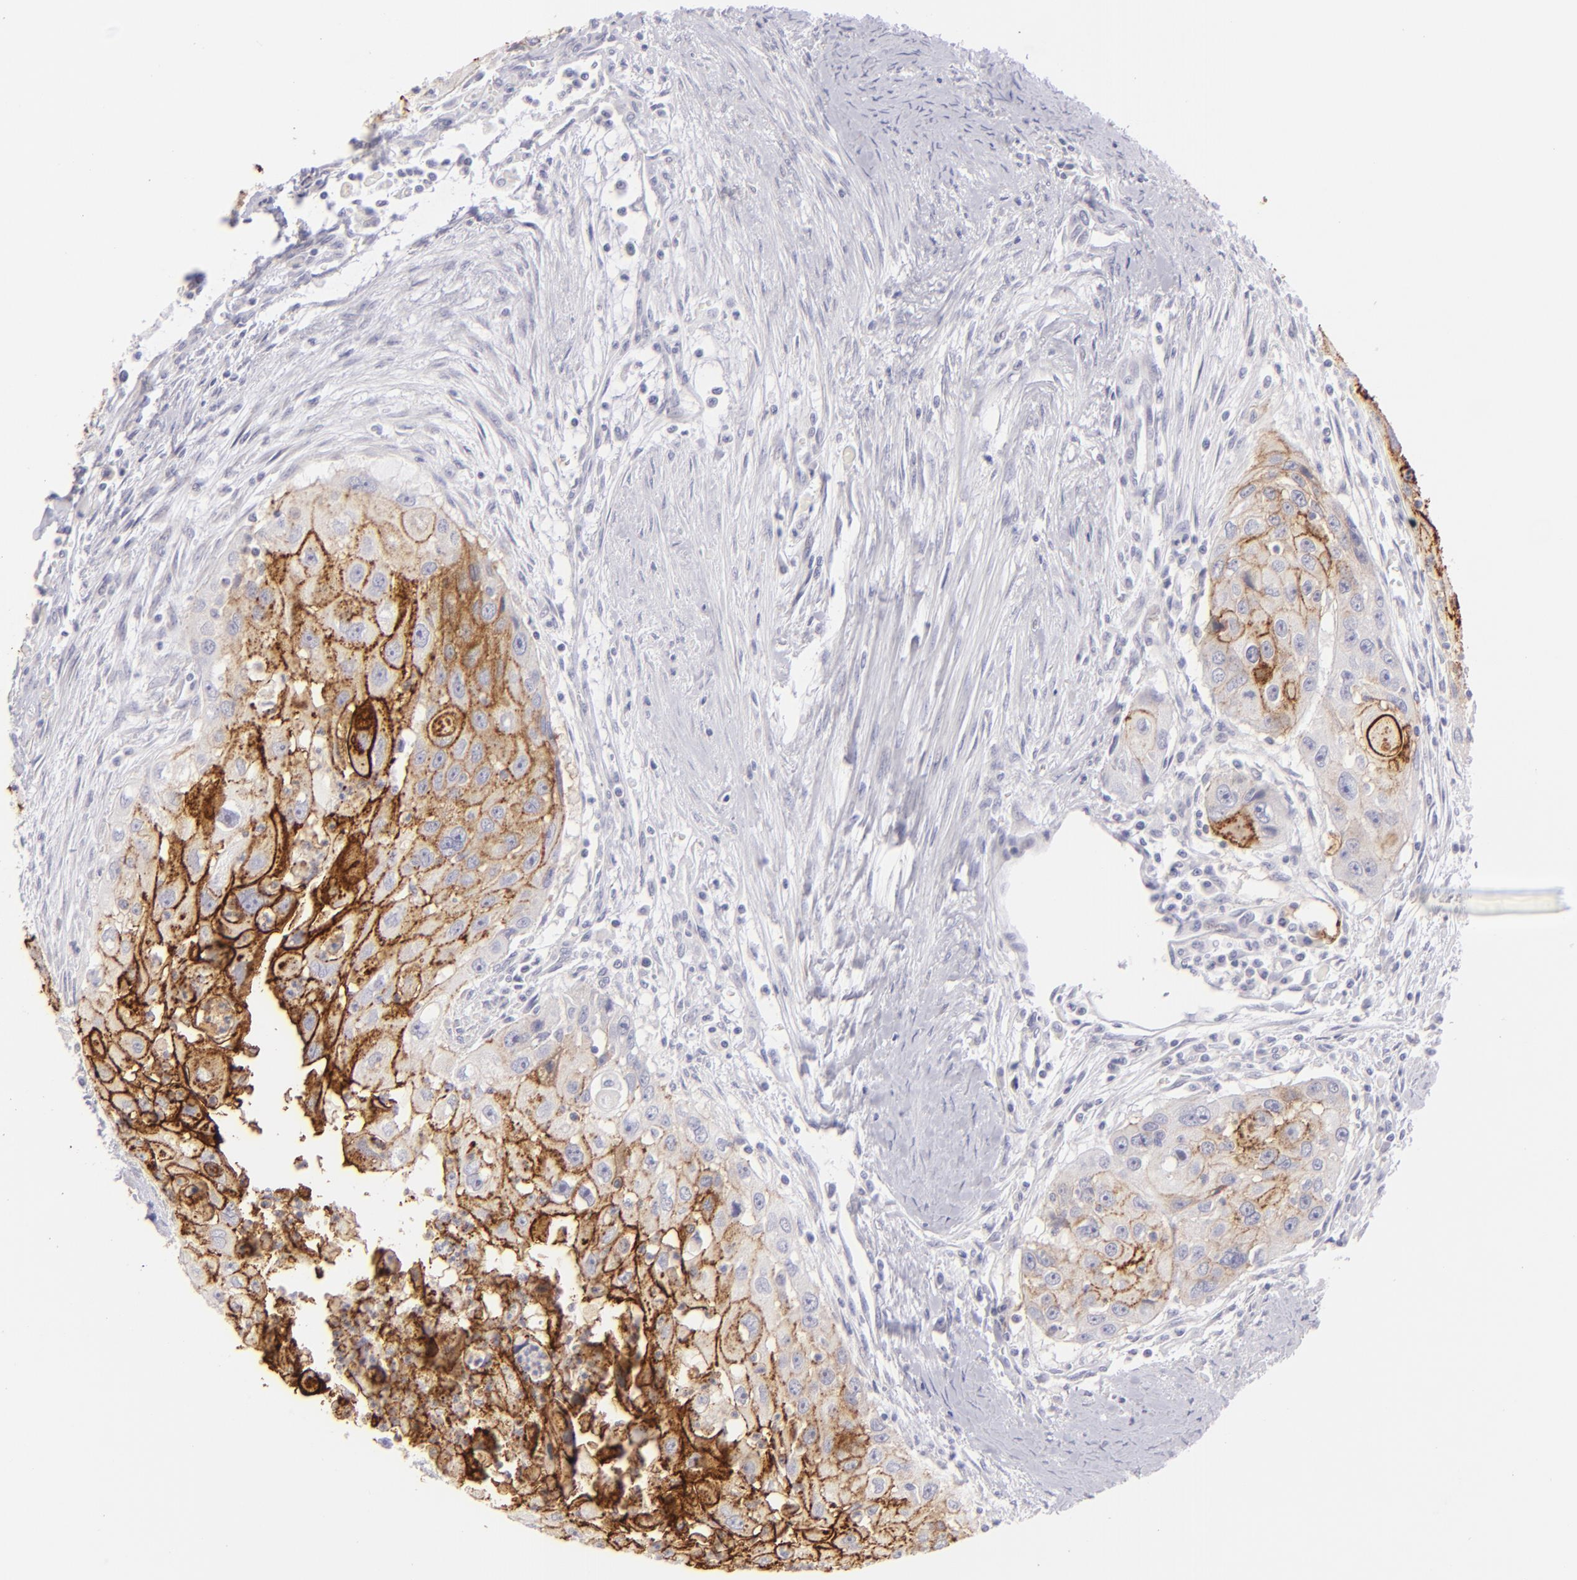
{"staining": {"intensity": "moderate", "quantity": "25%-75%", "location": "cytoplasmic/membranous"}, "tissue": "head and neck cancer", "cell_type": "Tumor cells", "image_type": "cancer", "snomed": [{"axis": "morphology", "description": "Squamous cell carcinoma, NOS"}, {"axis": "topography", "description": "Head-Neck"}], "caption": "Protein analysis of squamous cell carcinoma (head and neck) tissue reveals moderate cytoplasmic/membranous expression in approximately 25%-75% of tumor cells.", "gene": "CLDN4", "patient": {"sex": "male", "age": 64}}